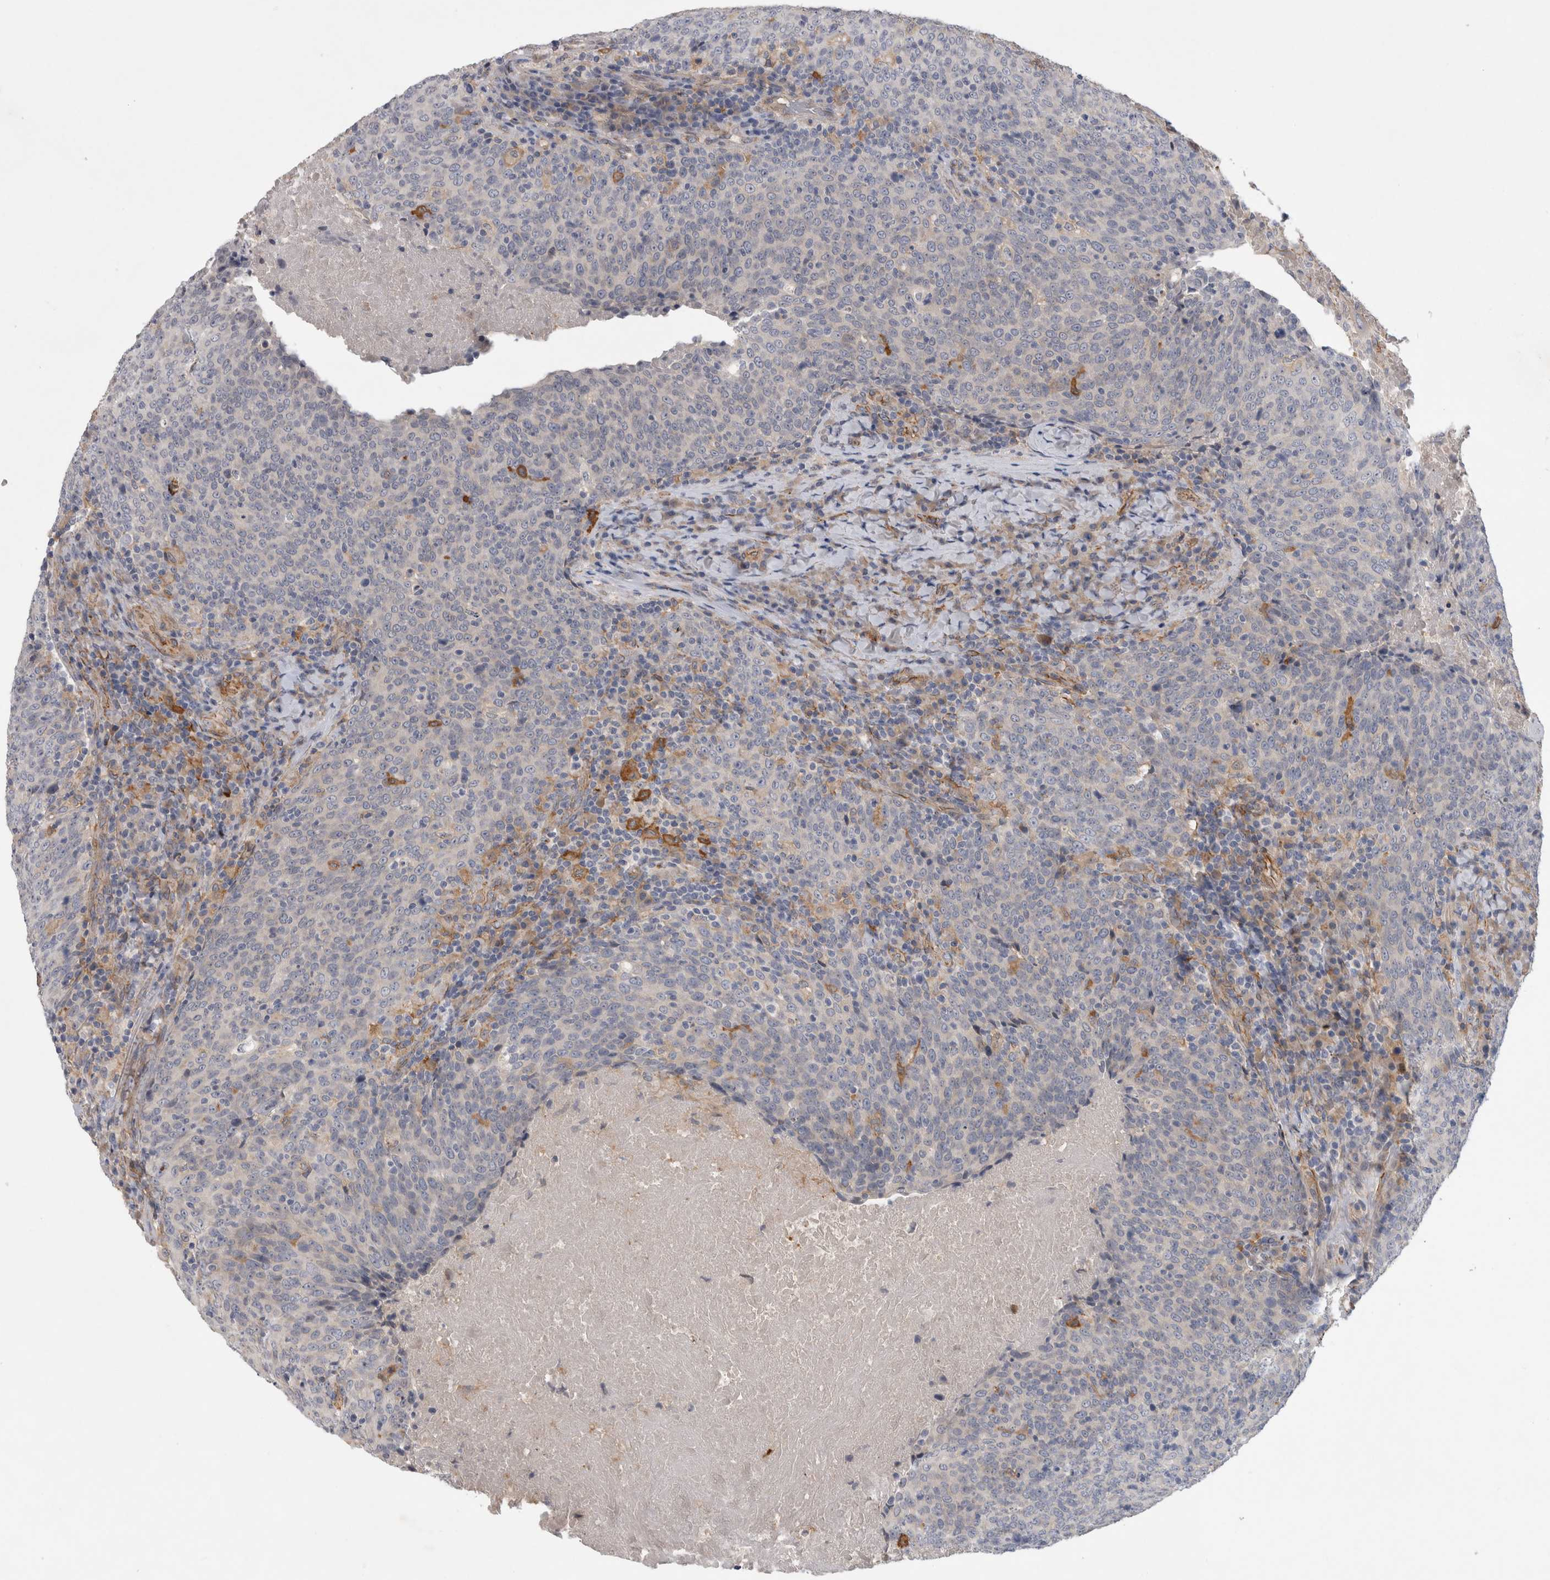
{"staining": {"intensity": "weak", "quantity": "<25%", "location": "cytoplasmic/membranous"}, "tissue": "head and neck cancer", "cell_type": "Tumor cells", "image_type": "cancer", "snomed": [{"axis": "morphology", "description": "Squamous cell carcinoma, NOS"}, {"axis": "morphology", "description": "Squamous cell carcinoma, metastatic, NOS"}, {"axis": "topography", "description": "Lymph node"}, {"axis": "topography", "description": "Head-Neck"}], "caption": "Tumor cells are negative for brown protein staining in head and neck cancer (squamous cell carcinoma).", "gene": "ANKFY1", "patient": {"sex": "male", "age": 62}}